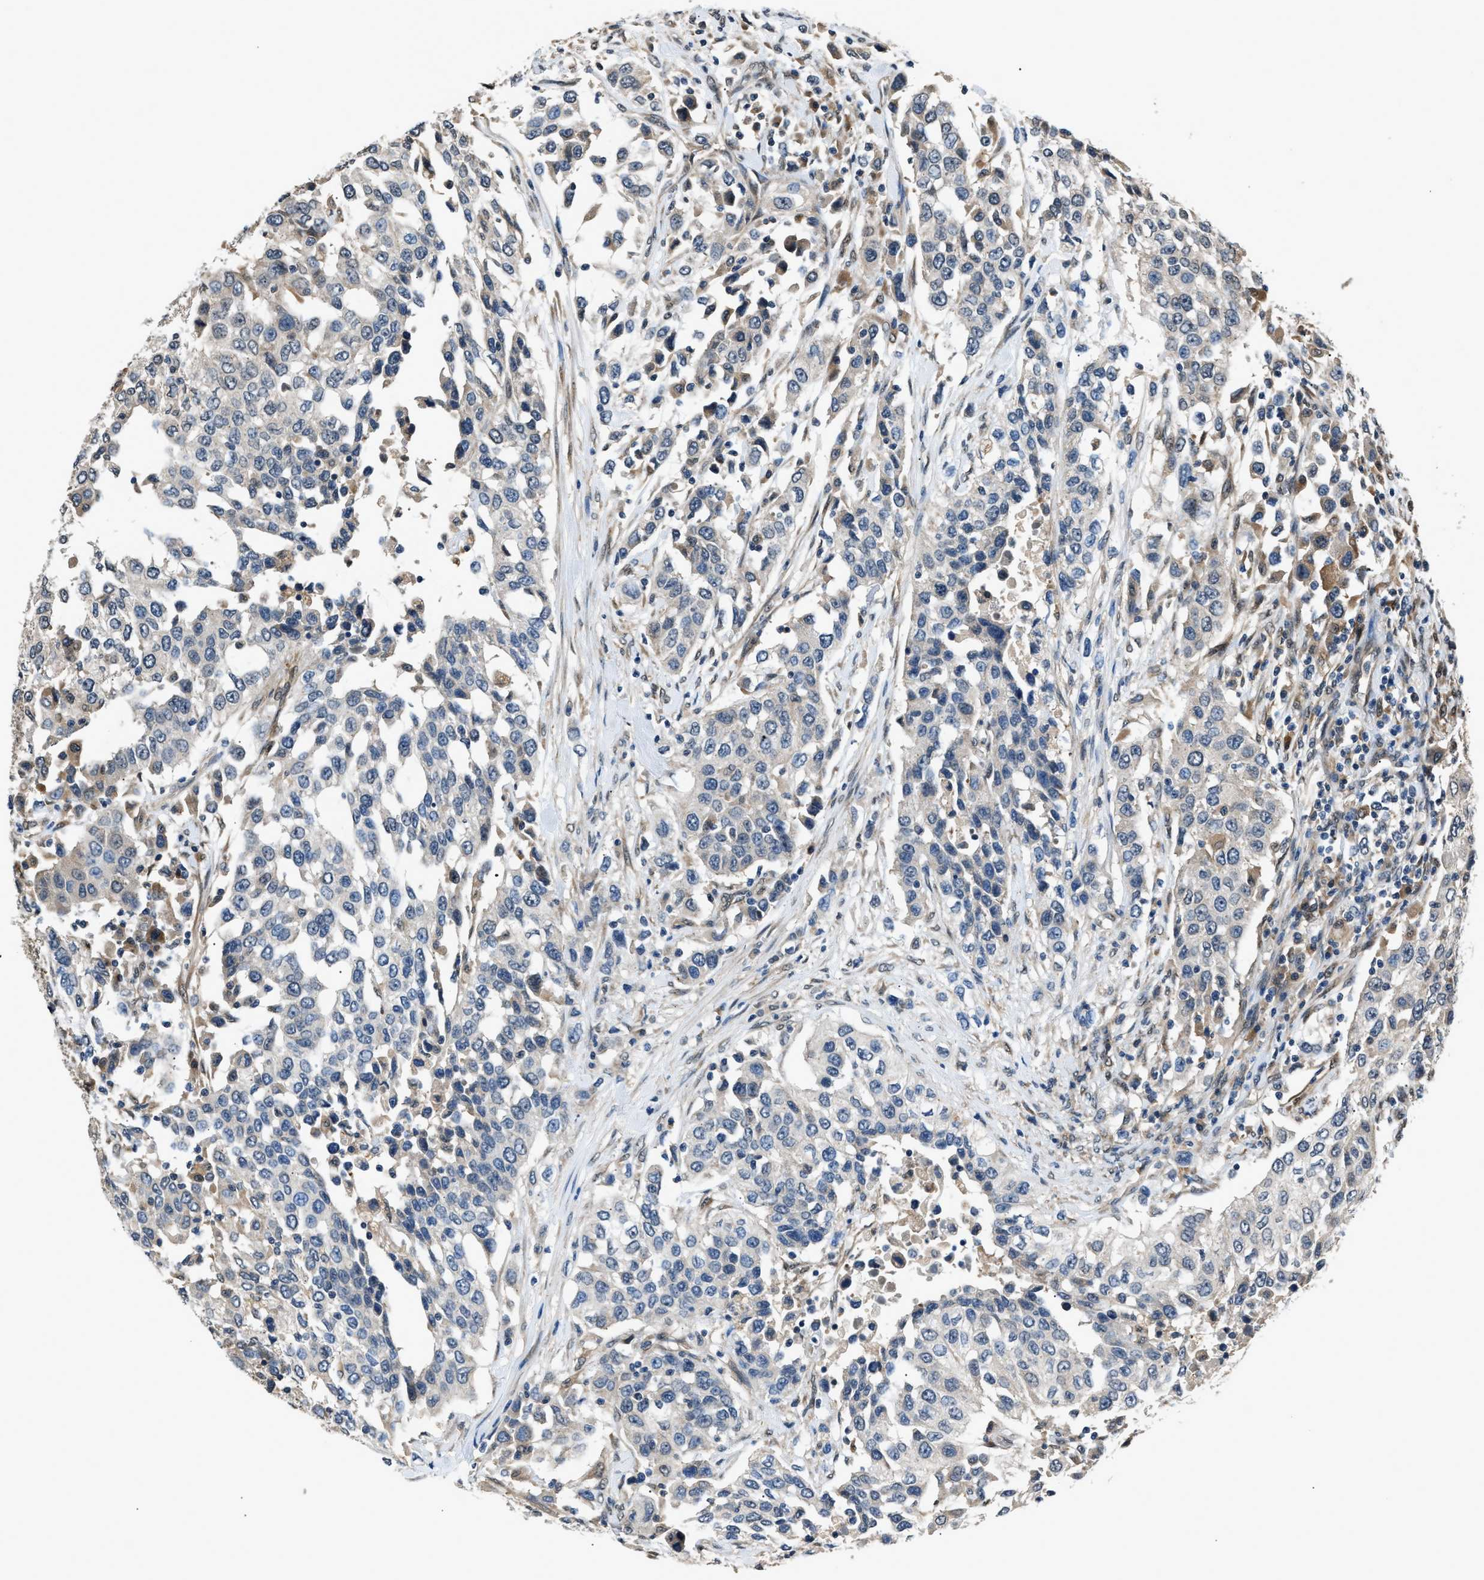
{"staining": {"intensity": "negative", "quantity": "none", "location": "none"}, "tissue": "urothelial cancer", "cell_type": "Tumor cells", "image_type": "cancer", "snomed": [{"axis": "morphology", "description": "Urothelial carcinoma, High grade"}, {"axis": "topography", "description": "Urinary bladder"}], "caption": "Urothelial cancer was stained to show a protein in brown. There is no significant positivity in tumor cells.", "gene": "TP53I3", "patient": {"sex": "female", "age": 80}}